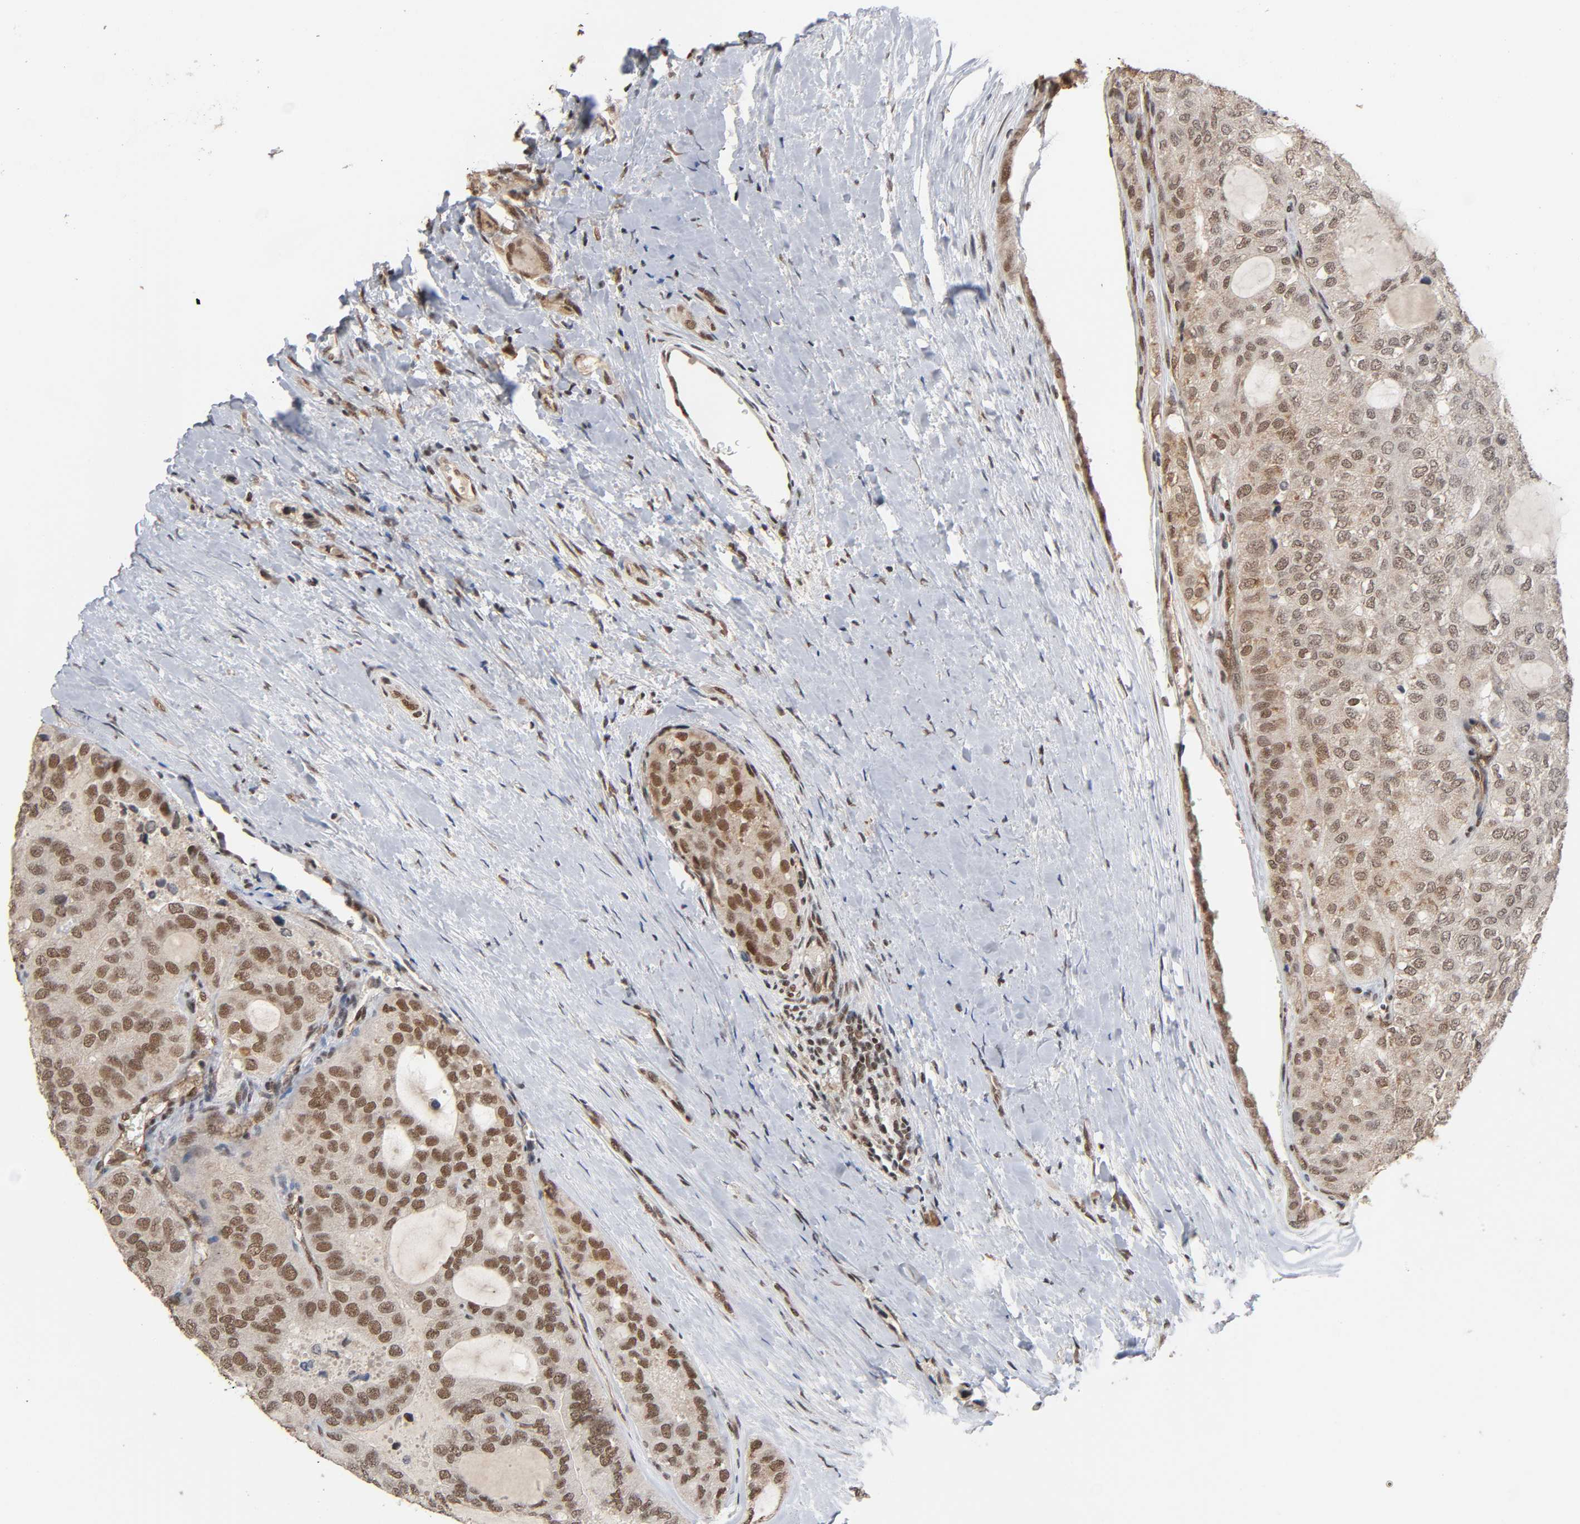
{"staining": {"intensity": "moderate", "quantity": "25%-75%", "location": "cytoplasmic/membranous,nuclear"}, "tissue": "thyroid cancer", "cell_type": "Tumor cells", "image_type": "cancer", "snomed": [{"axis": "morphology", "description": "Follicular adenoma carcinoma, NOS"}, {"axis": "topography", "description": "Thyroid gland"}], "caption": "A medium amount of moderate cytoplasmic/membranous and nuclear positivity is present in about 25%-75% of tumor cells in thyroid follicular adenoma carcinoma tissue.", "gene": "ZNF384", "patient": {"sex": "male", "age": 75}}